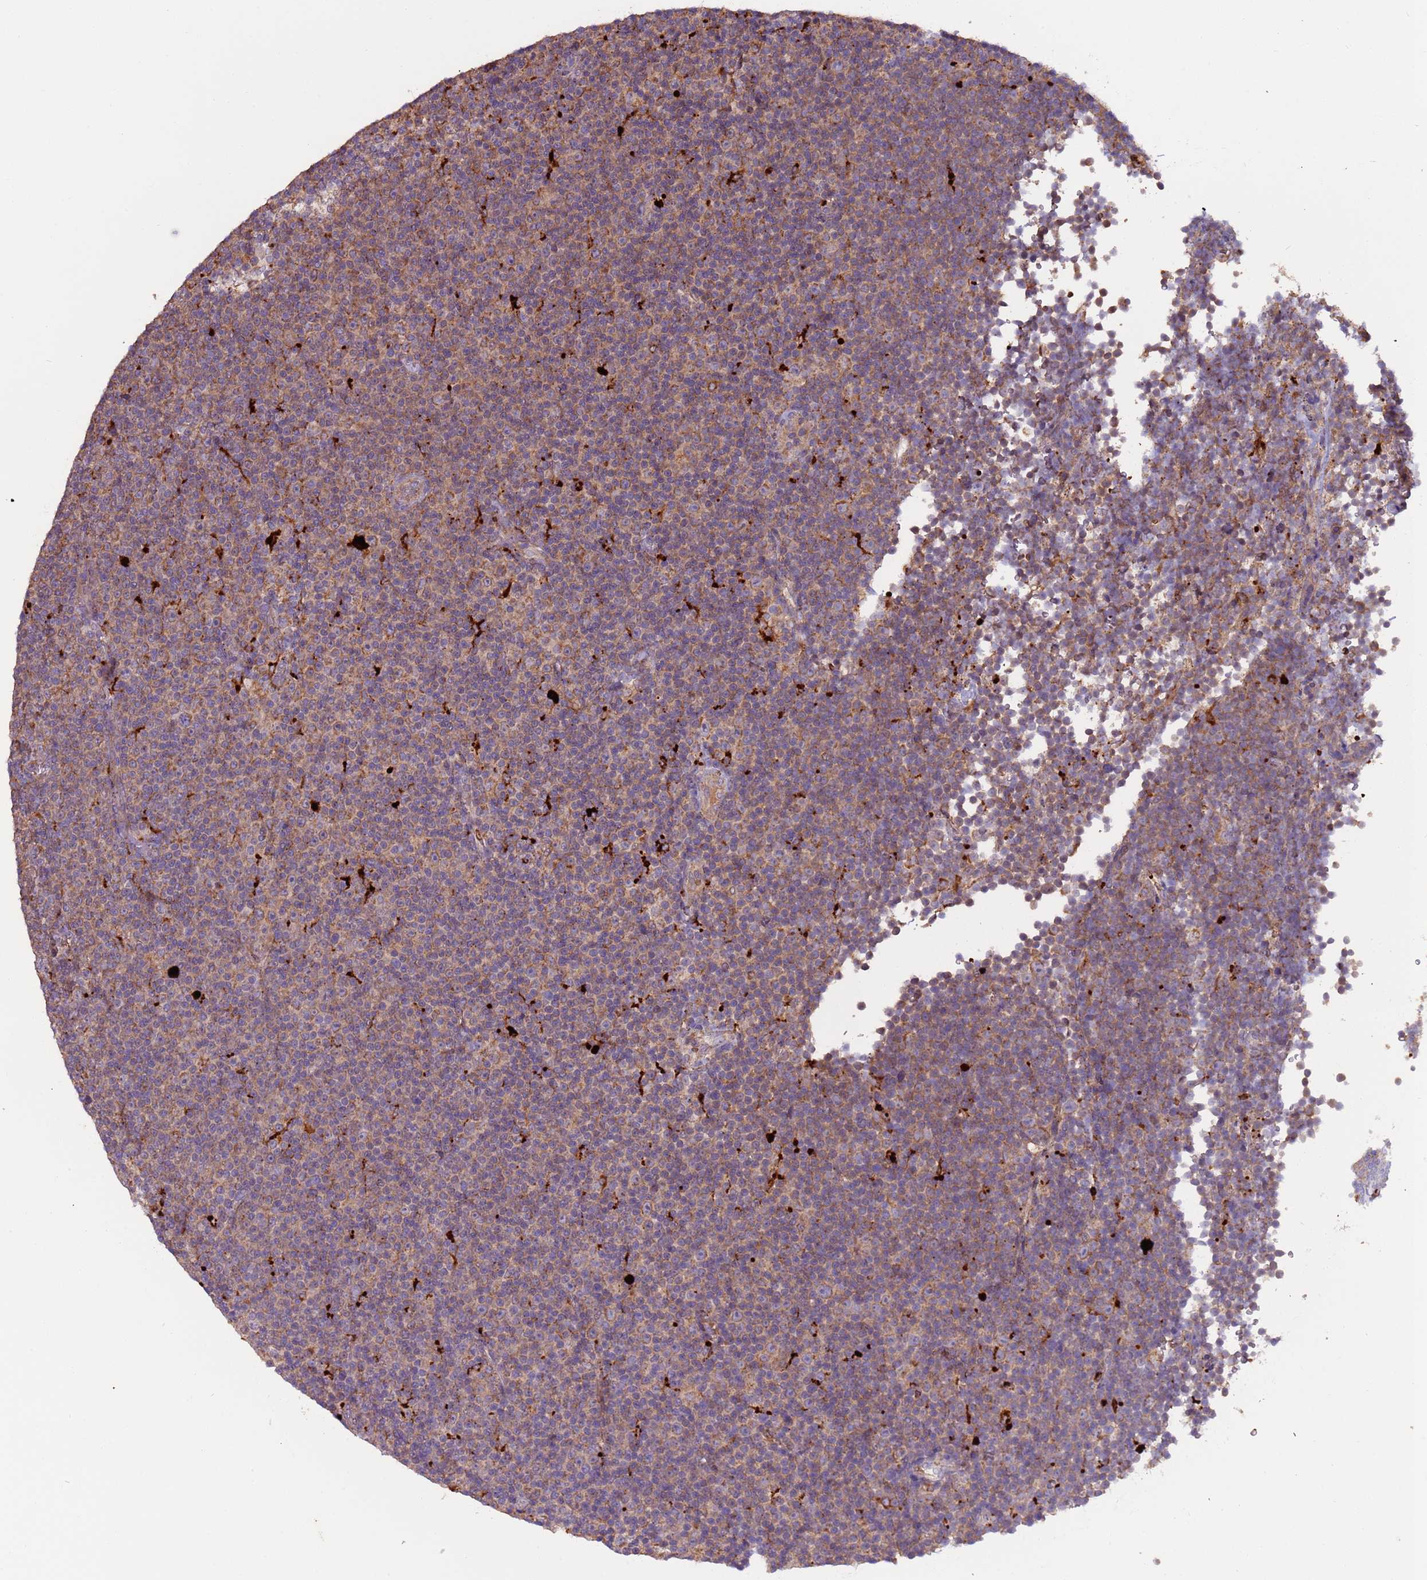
{"staining": {"intensity": "moderate", "quantity": ">75%", "location": "cytoplasmic/membranous"}, "tissue": "lymphoma", "cell_type": "Tumor cells", "image_type": "cancer", "snomed": [{"axis": "morphology", "description": "Malignant lymphoma, non-Hodgkin's type, Low grade"}, {"axis": "topography", "description": "Lymph node"}], "caption": "About >75% of tumor cells in human low-grade malignant lymphoma, non-Hodgkin's type display moderate cytoplasmic/membranous protein expression as visualized by brown immunohistochemical staining.", "gene": "VPS36", "patient": {"sex": "female", "age": 67}}